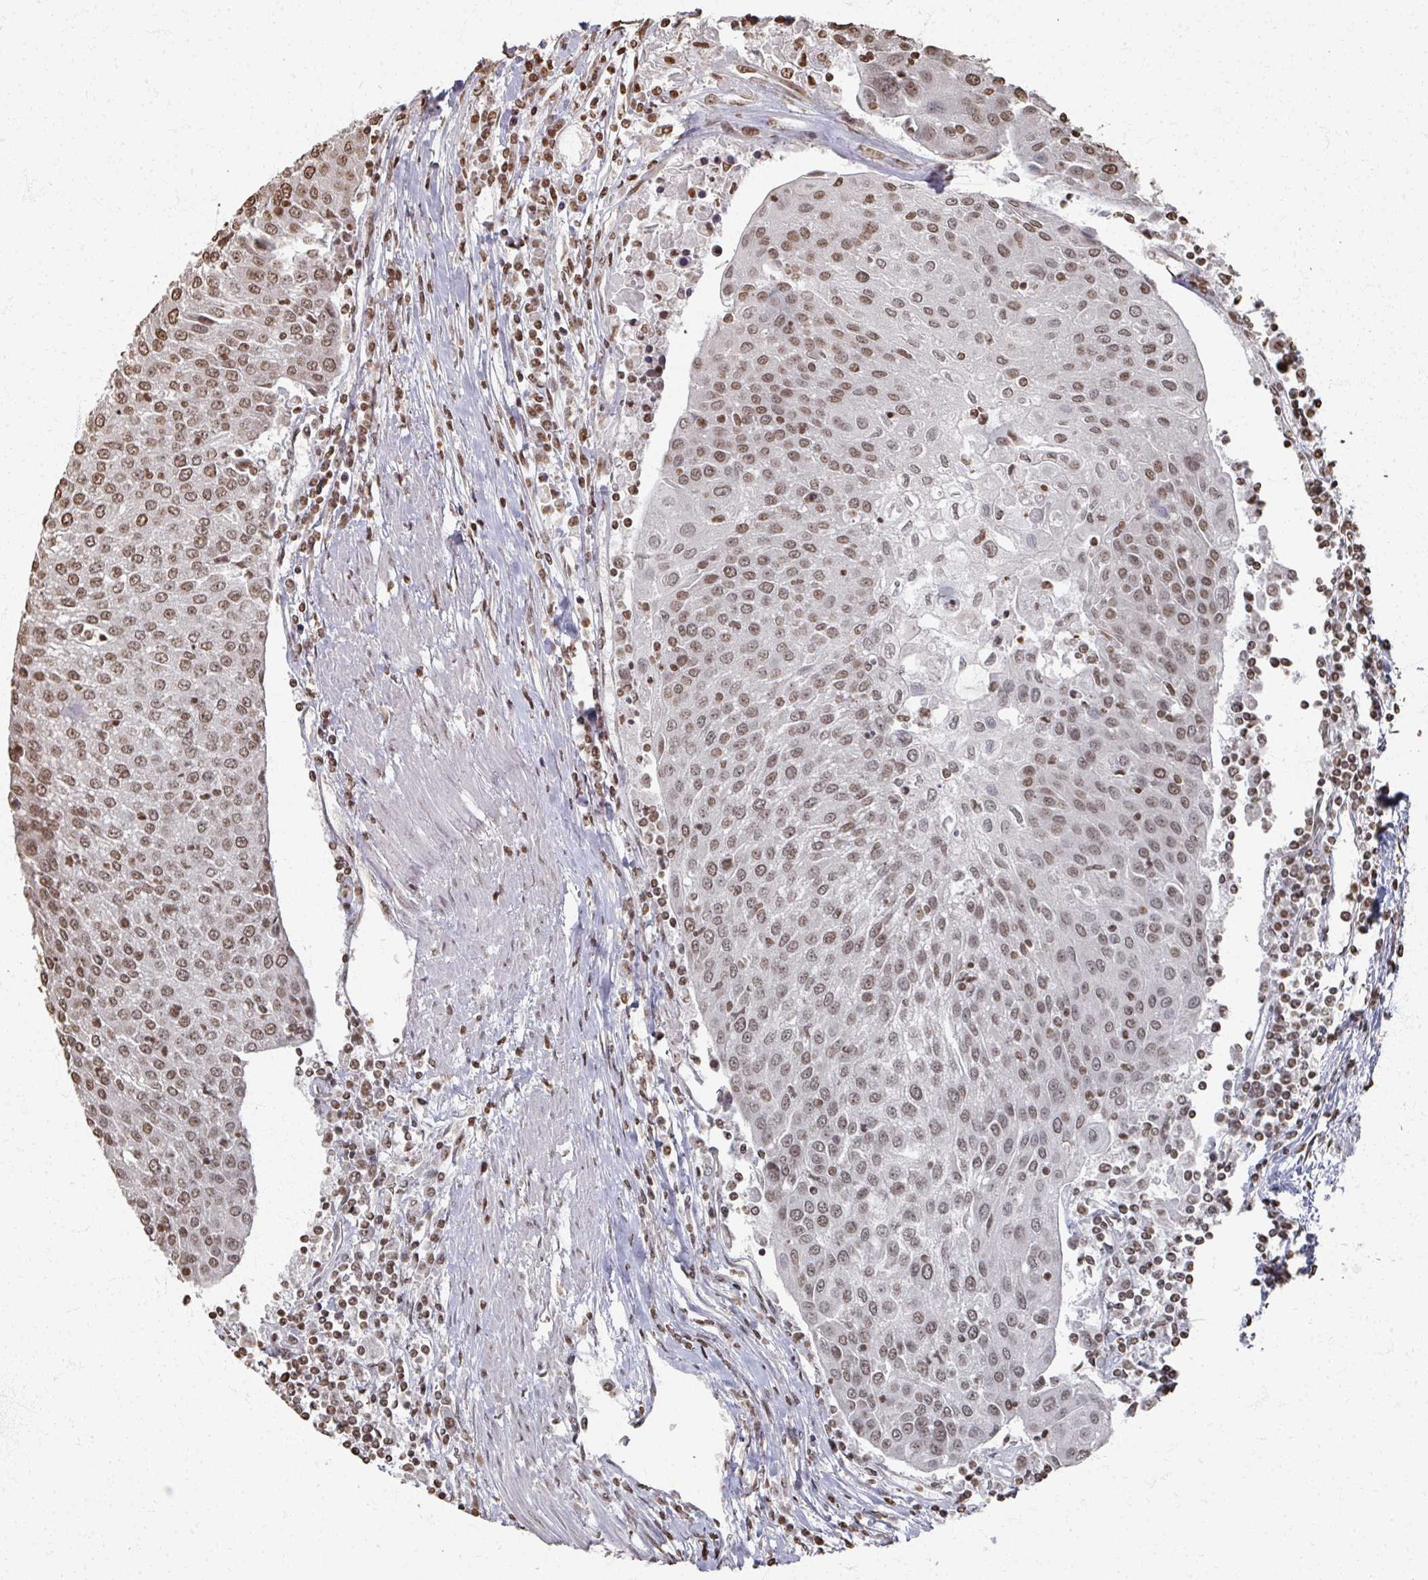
{"staining": {"intensity": "moderate", "quantity": ">75%", "location": "nuclear"}, "tissue": "urothelial cancer", "cell_type": "Tumor cells", "image_type": "cancer", "snomed": [{"axis": "morphology", "description": "Urothelial carcinoma, High grade"}, {"axis": "topography", "description": "Urinary bladder"}], "caption": "Urothelial carcinoma (high-grade) was stained to show a protein in brown. There is medium levels of moderate nuclear staining in approximately >75% of tumor cells.", "gene": "DCUN1D5", "patient": {"sex": "female", "age": 85}}